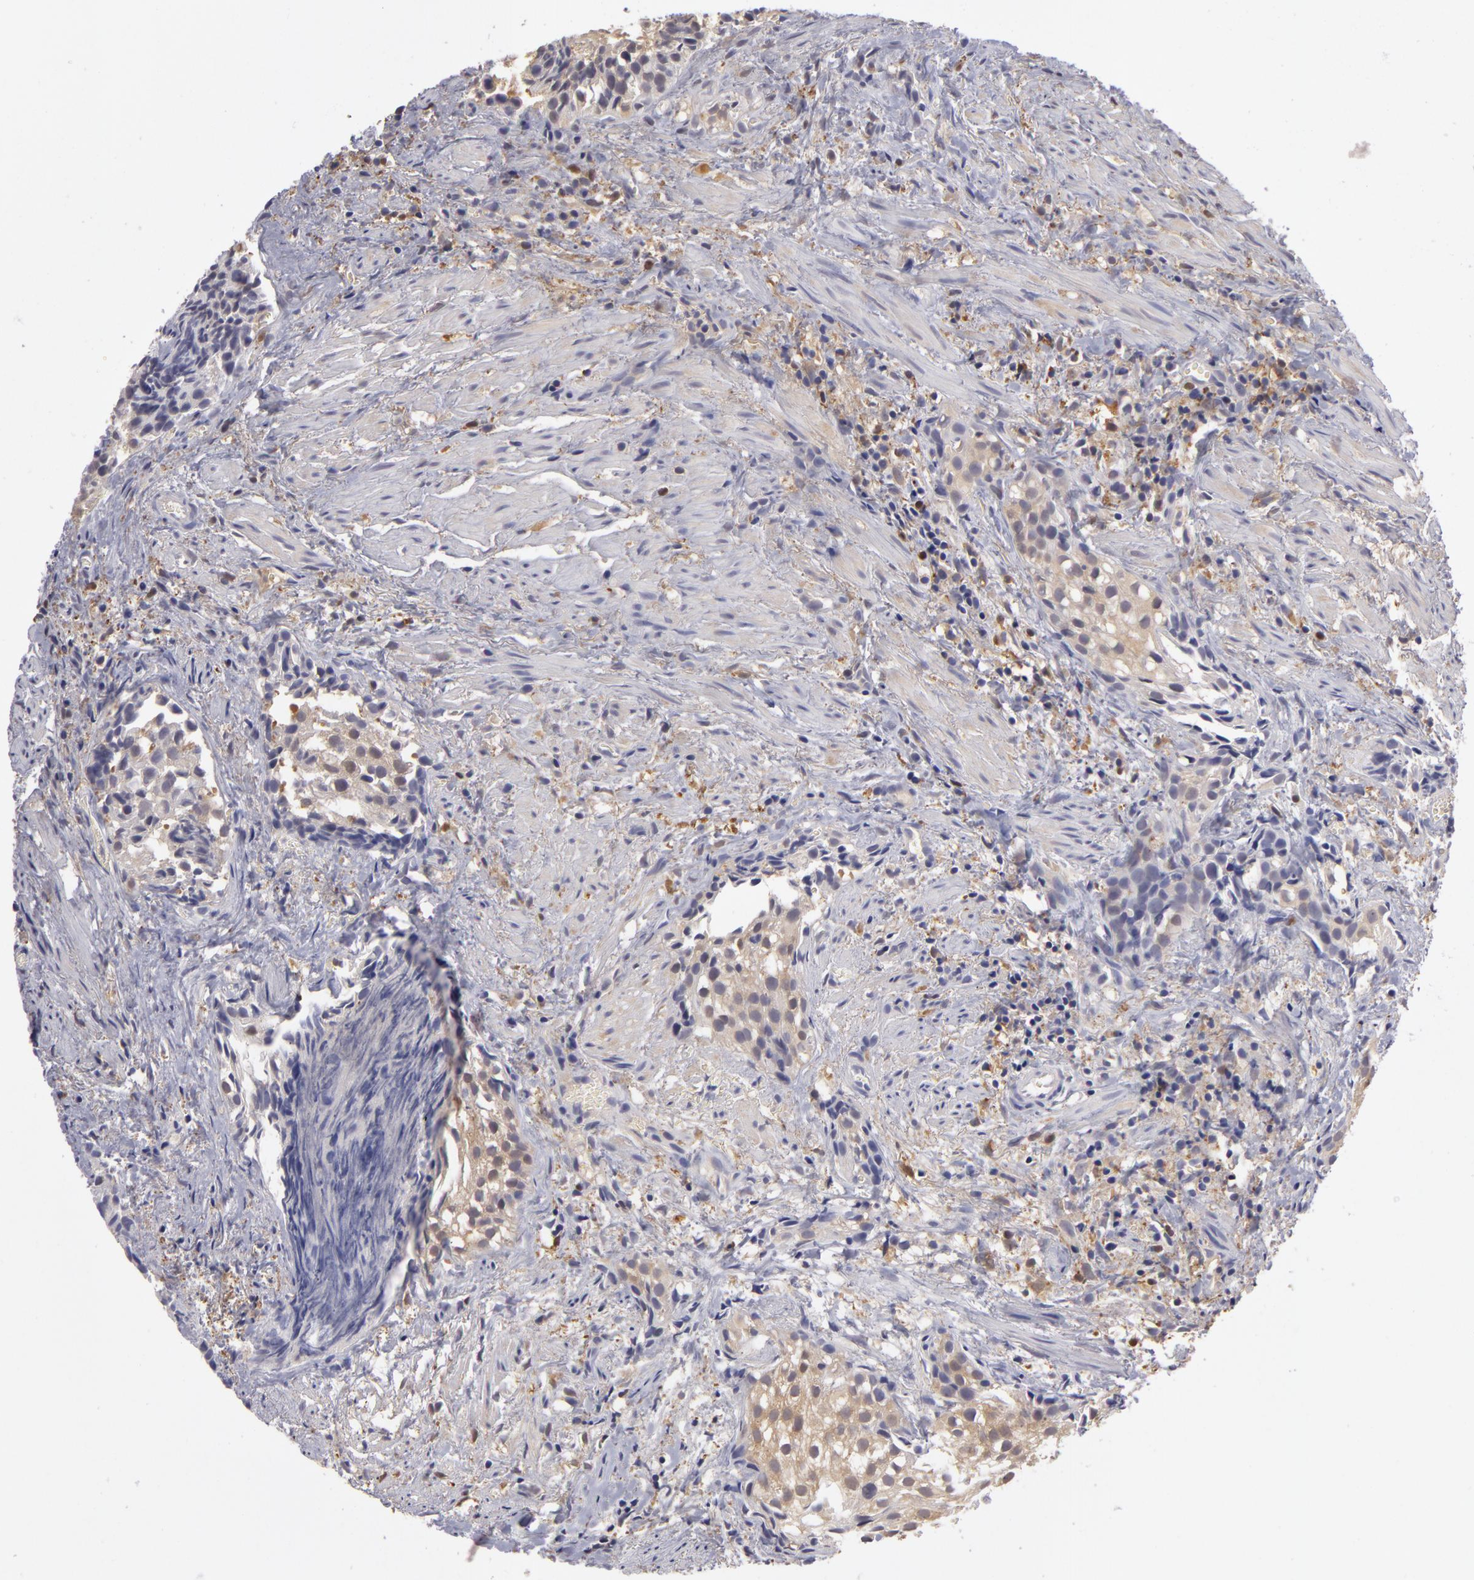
{"staining": {"intensity": "negative", "quantity": "none", "location": "none"}, "tissue": "urothelial cancer", "cell_type": "Tumor cells", "image_type": "cancer", "snomed": [{"axis": "morphology", "description": "Urothelial carcinoma, High grade"}, {"axis": "topography", "description": "Urinary bladder"}], "caption": "Photomicrograph shows no significant protein positivity in tumor cells of urothelial cancer. (Brightfield microscopy of DAB immunohistochemistry (IHC) at high magnification).", "gene": "GNPDA1", "patient": {"sex": "female", "age": 78}}